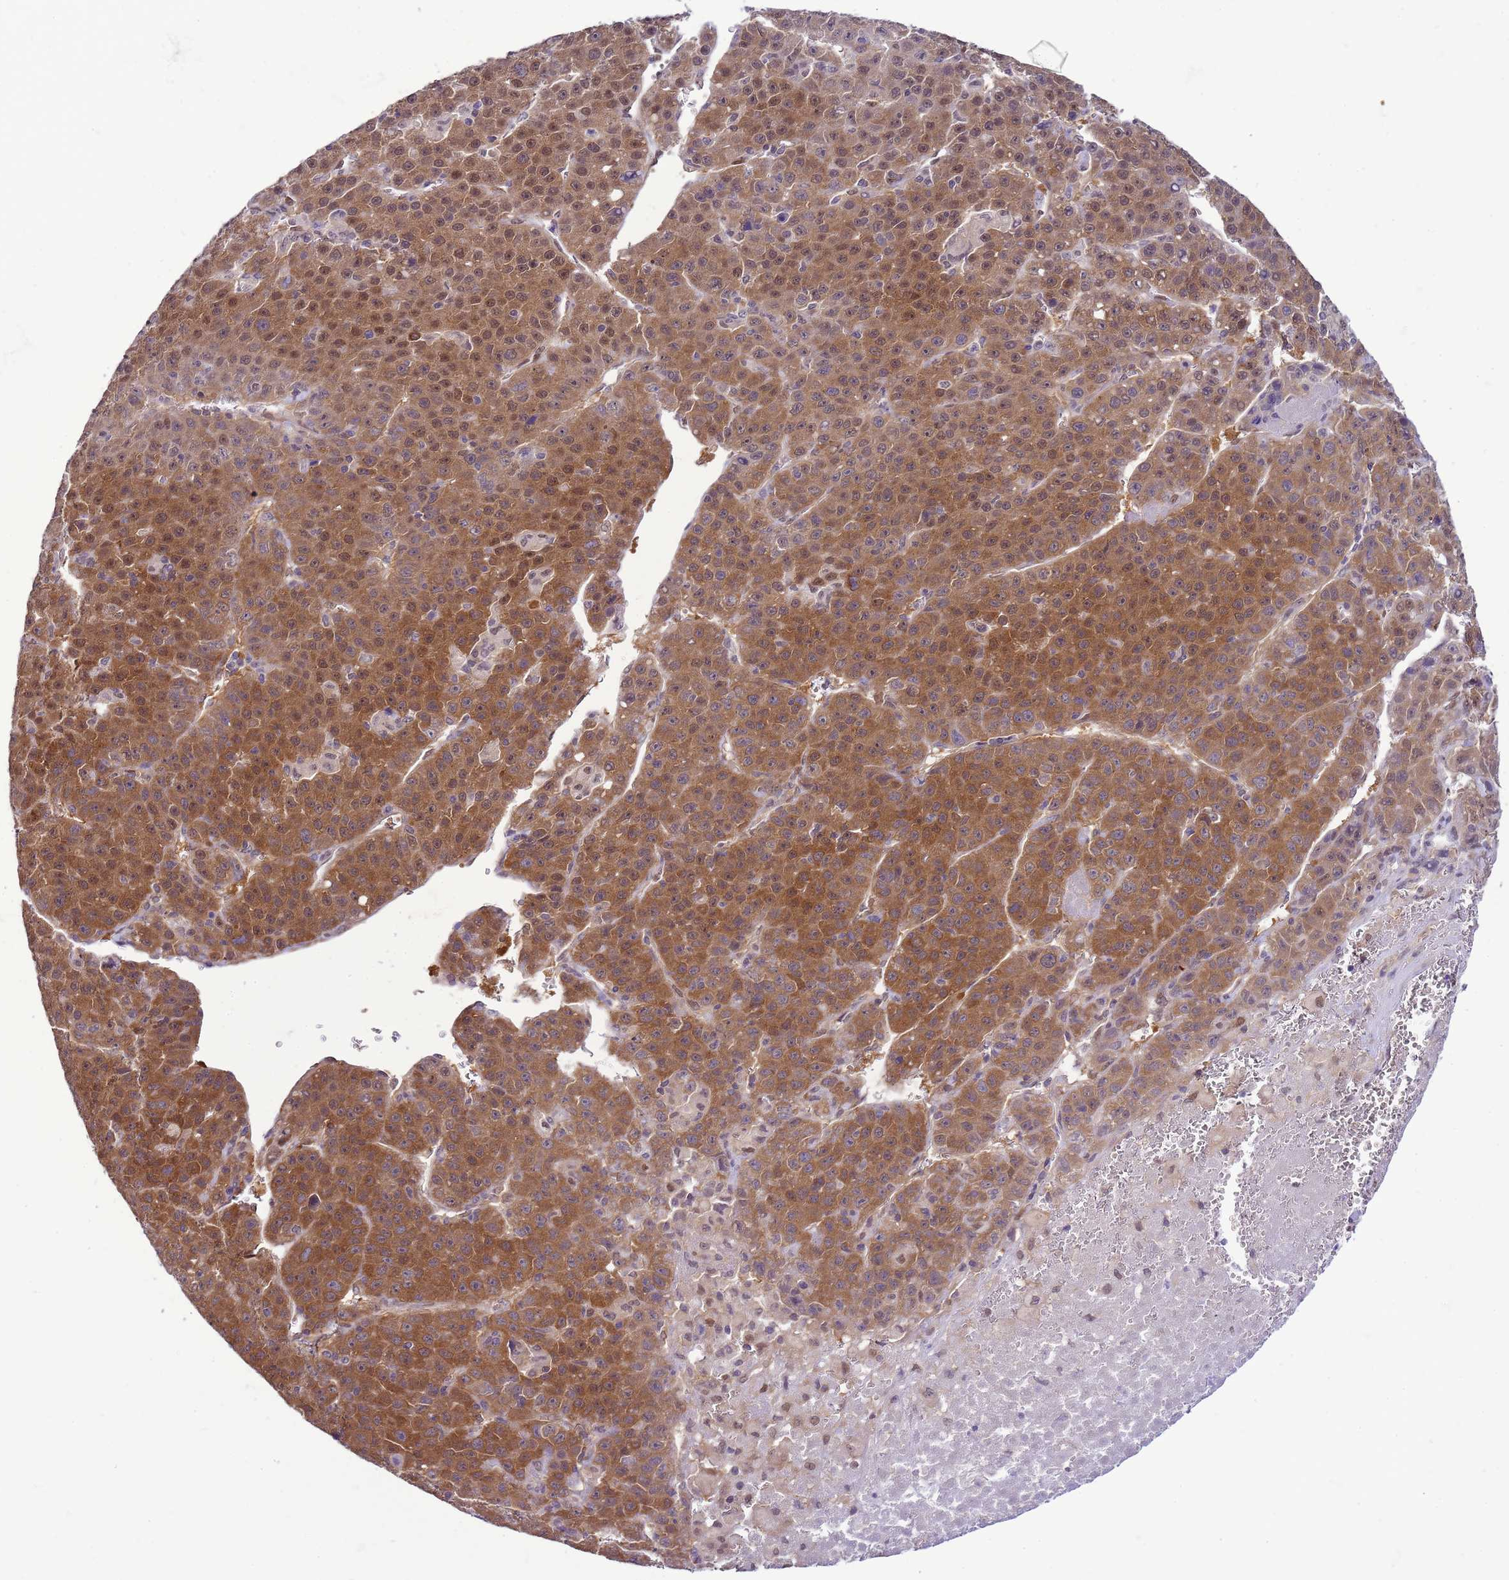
{"staining": {"intensity": "moderate", "quantity": ">75%", "location": "cytoplasmic/membranous,nuclear"}, "tissue": "liver cancer", "cell_type": "Tumor cells", "image_type": "cancer", "snomed": [{"axis": "morphology", "description": "Carcinoma, Hepatocellular, NOS"}, {"axis": "topography", "description": "Liver"}], "caption": "Immunohistochemistry (IHC) histopathology image of human liver cancer stained for a protein (brown), which demonstrates medium levels of moderate cytoplasmic/membranous and nuclear expression in about >75% of tumor cells.", "gene": "DDI2", "patient": {"sex": "female", "age": 53}}